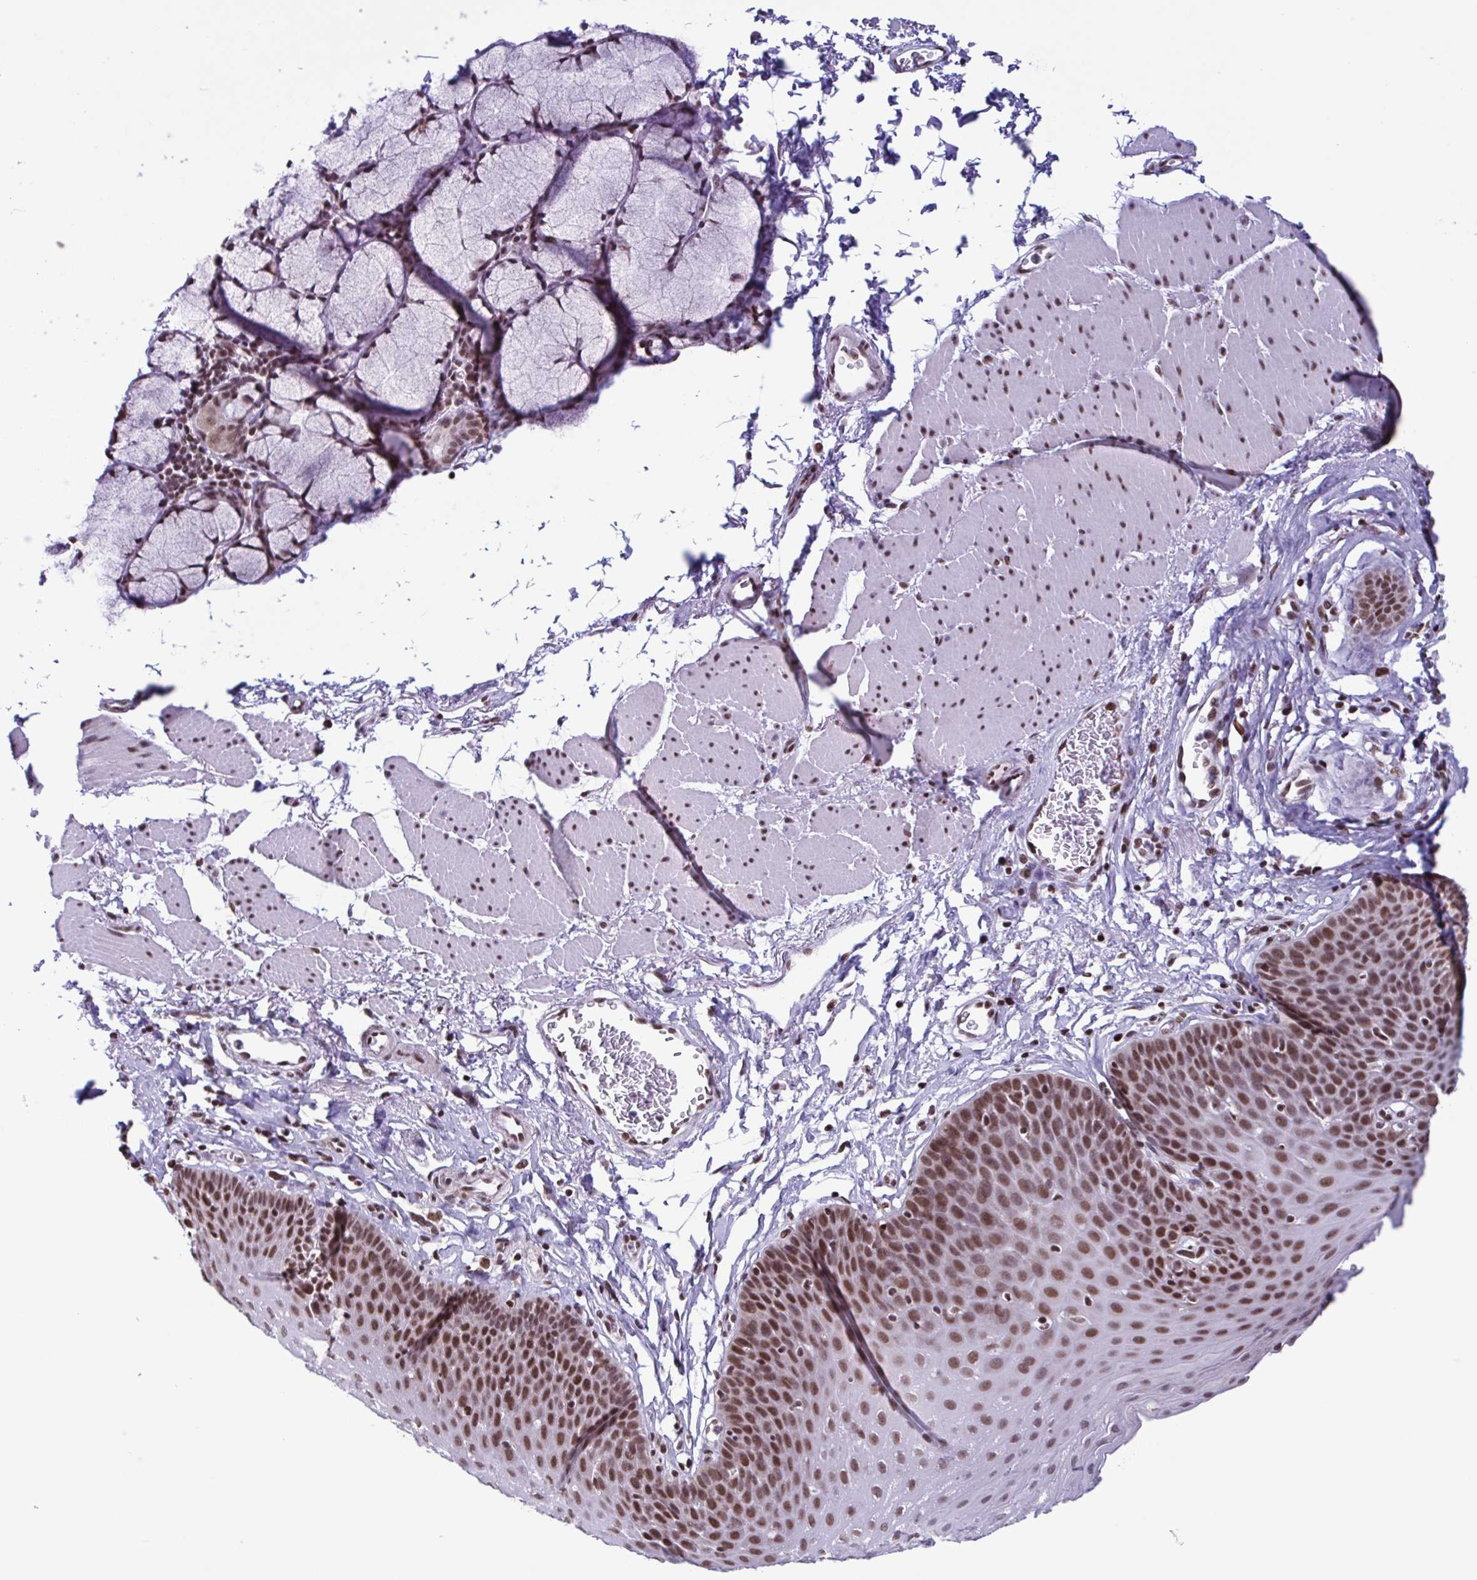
{"staining": {"intensity": "moderate", "quantity": ">75%", "location": "nuclear"}, "tissue": "esophagus", "cell_type": "Squamous epithelial cells", "image_type": "normal", "snomed": [{"axis": "morphology", "description": "Normal tissue, NOS"}, {"axis": "topography", "description": "Esophagus"}], "caption": "Moderate nuclear staining for a protein is seen in approximately >75% of squamous epithelial cells of benign esophagus using immunohistochemistry.", "gene": "TIMM21", "patient": {"sex": "female", "age": 81}}